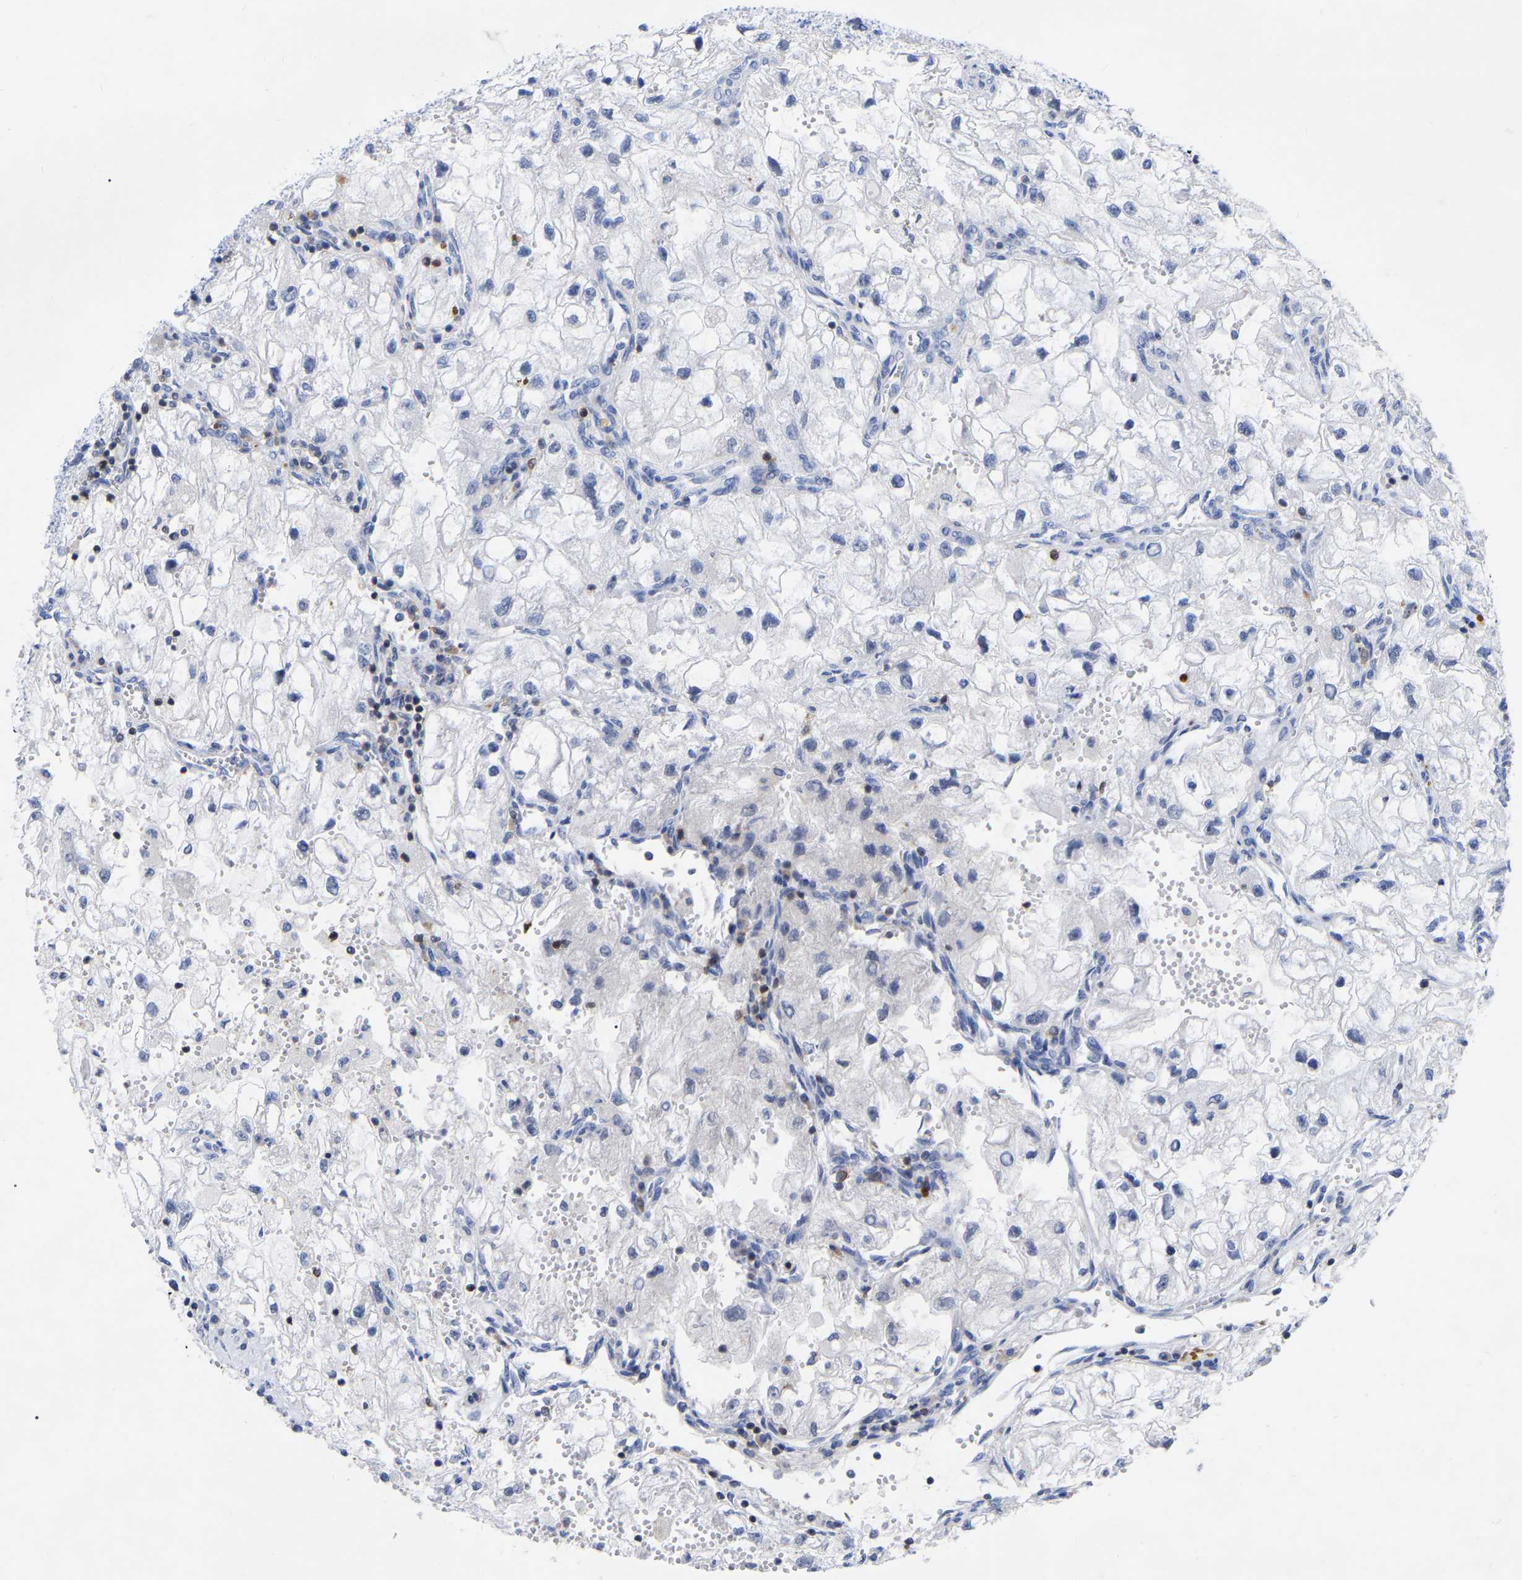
{"staining": {"intensity": "negative", "quantity": "none", "location": "none"}, "tissue": "renal cancer", "cell_type": "Tumor cells", "image_type": "cancer", "snomed": [{"axis": "morphology", "description": "Adenocarcinoma, NOS"}, {"axis": "topography", "description": "Kidney"}], "caption": "Immunohistochemistry micrograph of neoplastic tissue: renal cancer stained with DAB (3,3'-diaminobenzidine) shows no significant protein expression in tumor cells.", "gene": "PTPN7", "patient": {"sex": "female", "age": 70}}